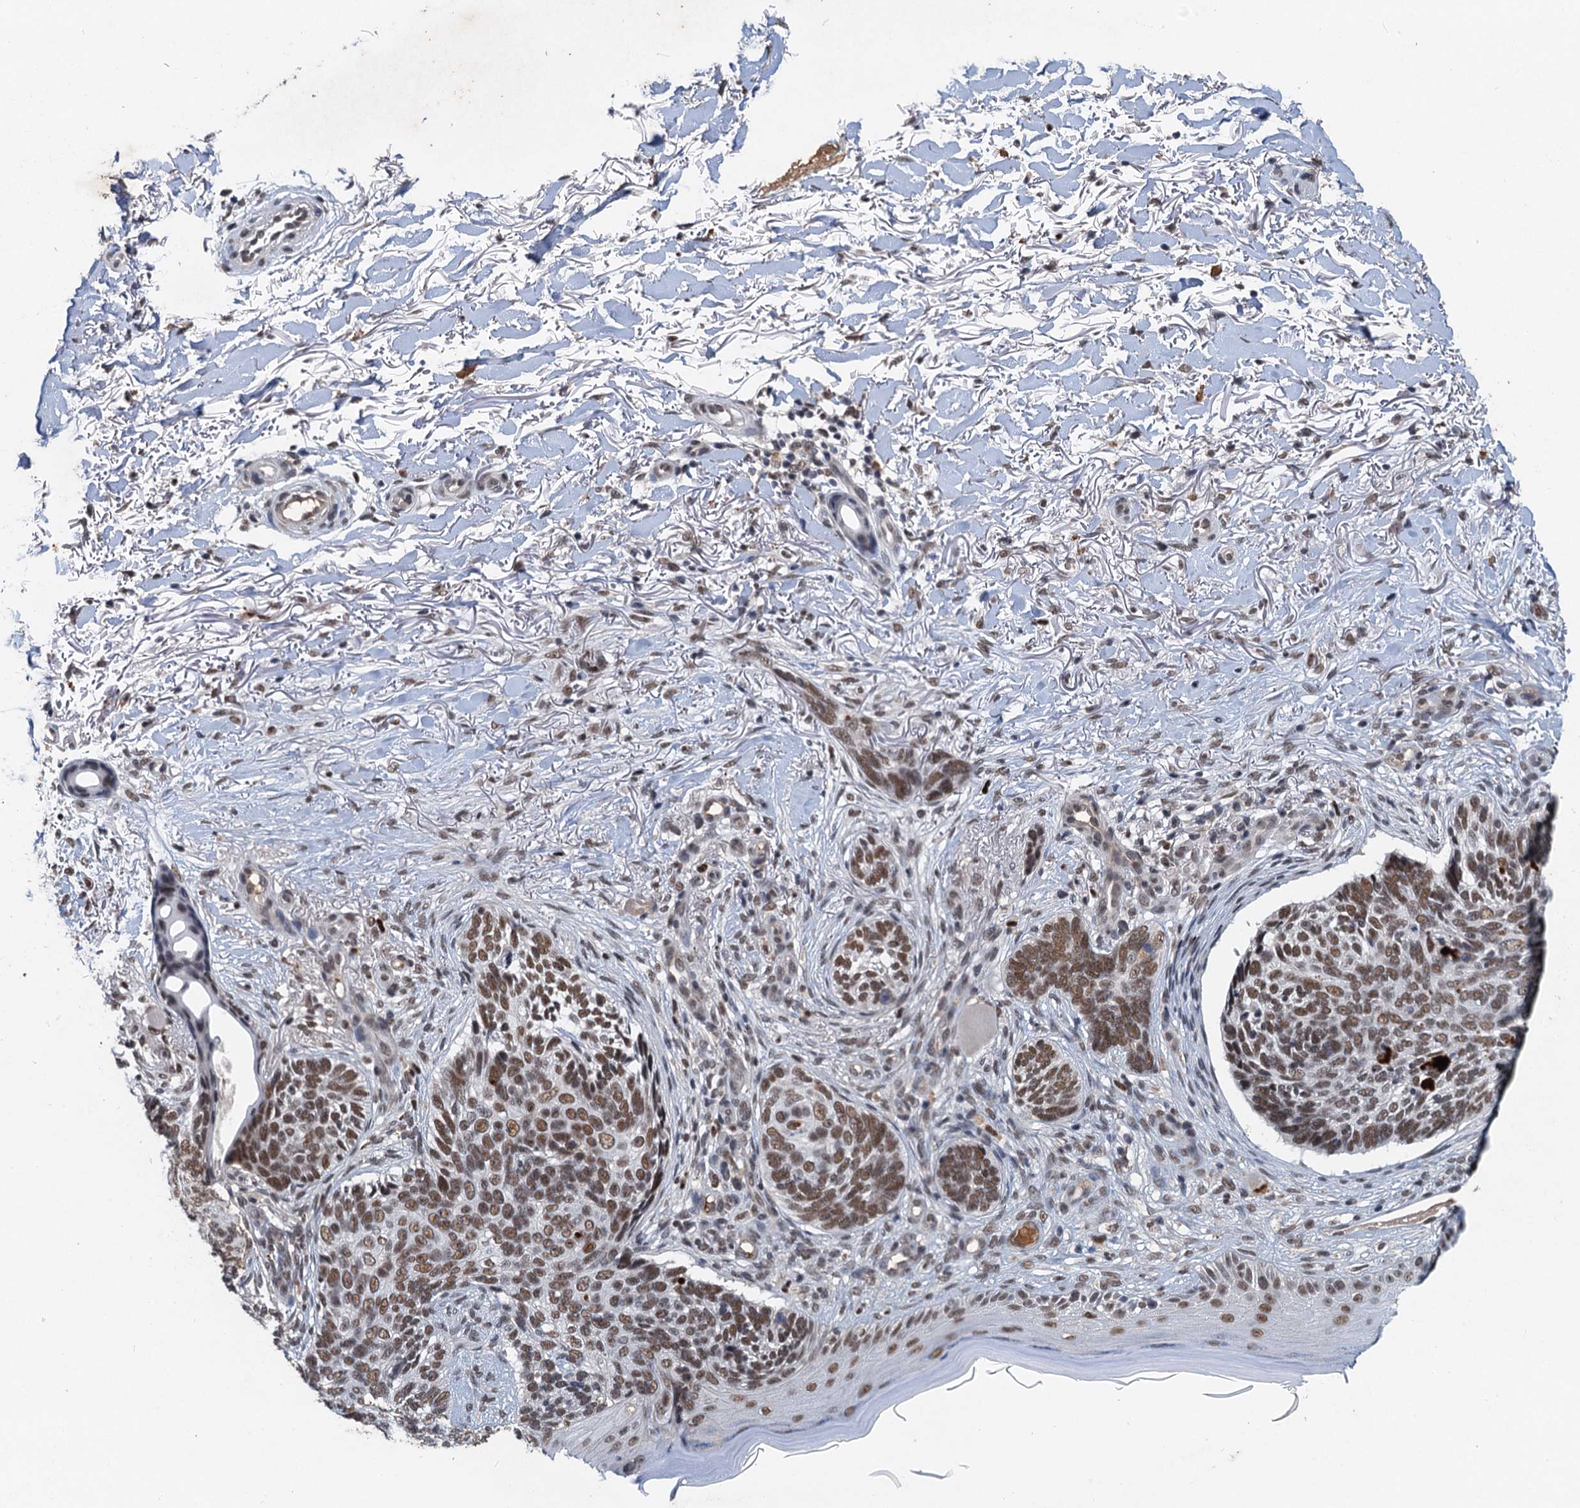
{"staining": {"intensity": "moderate", "quantity": ">75%", "location": "nuclear"}, "tissue": "skin cancer", "cell_type": "Tumor cells", "image_type": "cancer", "snomed": [{"axis": "morphology", "description": "Normal tissue, NOS"}, {"axis": "morphology", "description": "Basal cell carcinoma"}, {"axis": "topography", "description": "Skin"}], "caption": "Basal cell carcinoma (skin) tissue shows moderate nuclear positivity in about >75% of tumor cells, visualized by immunohistochemistry. Nuclei are stained in blue.", "gene": "CSTF3", "patient": {"sex": "female", "age": 67}}